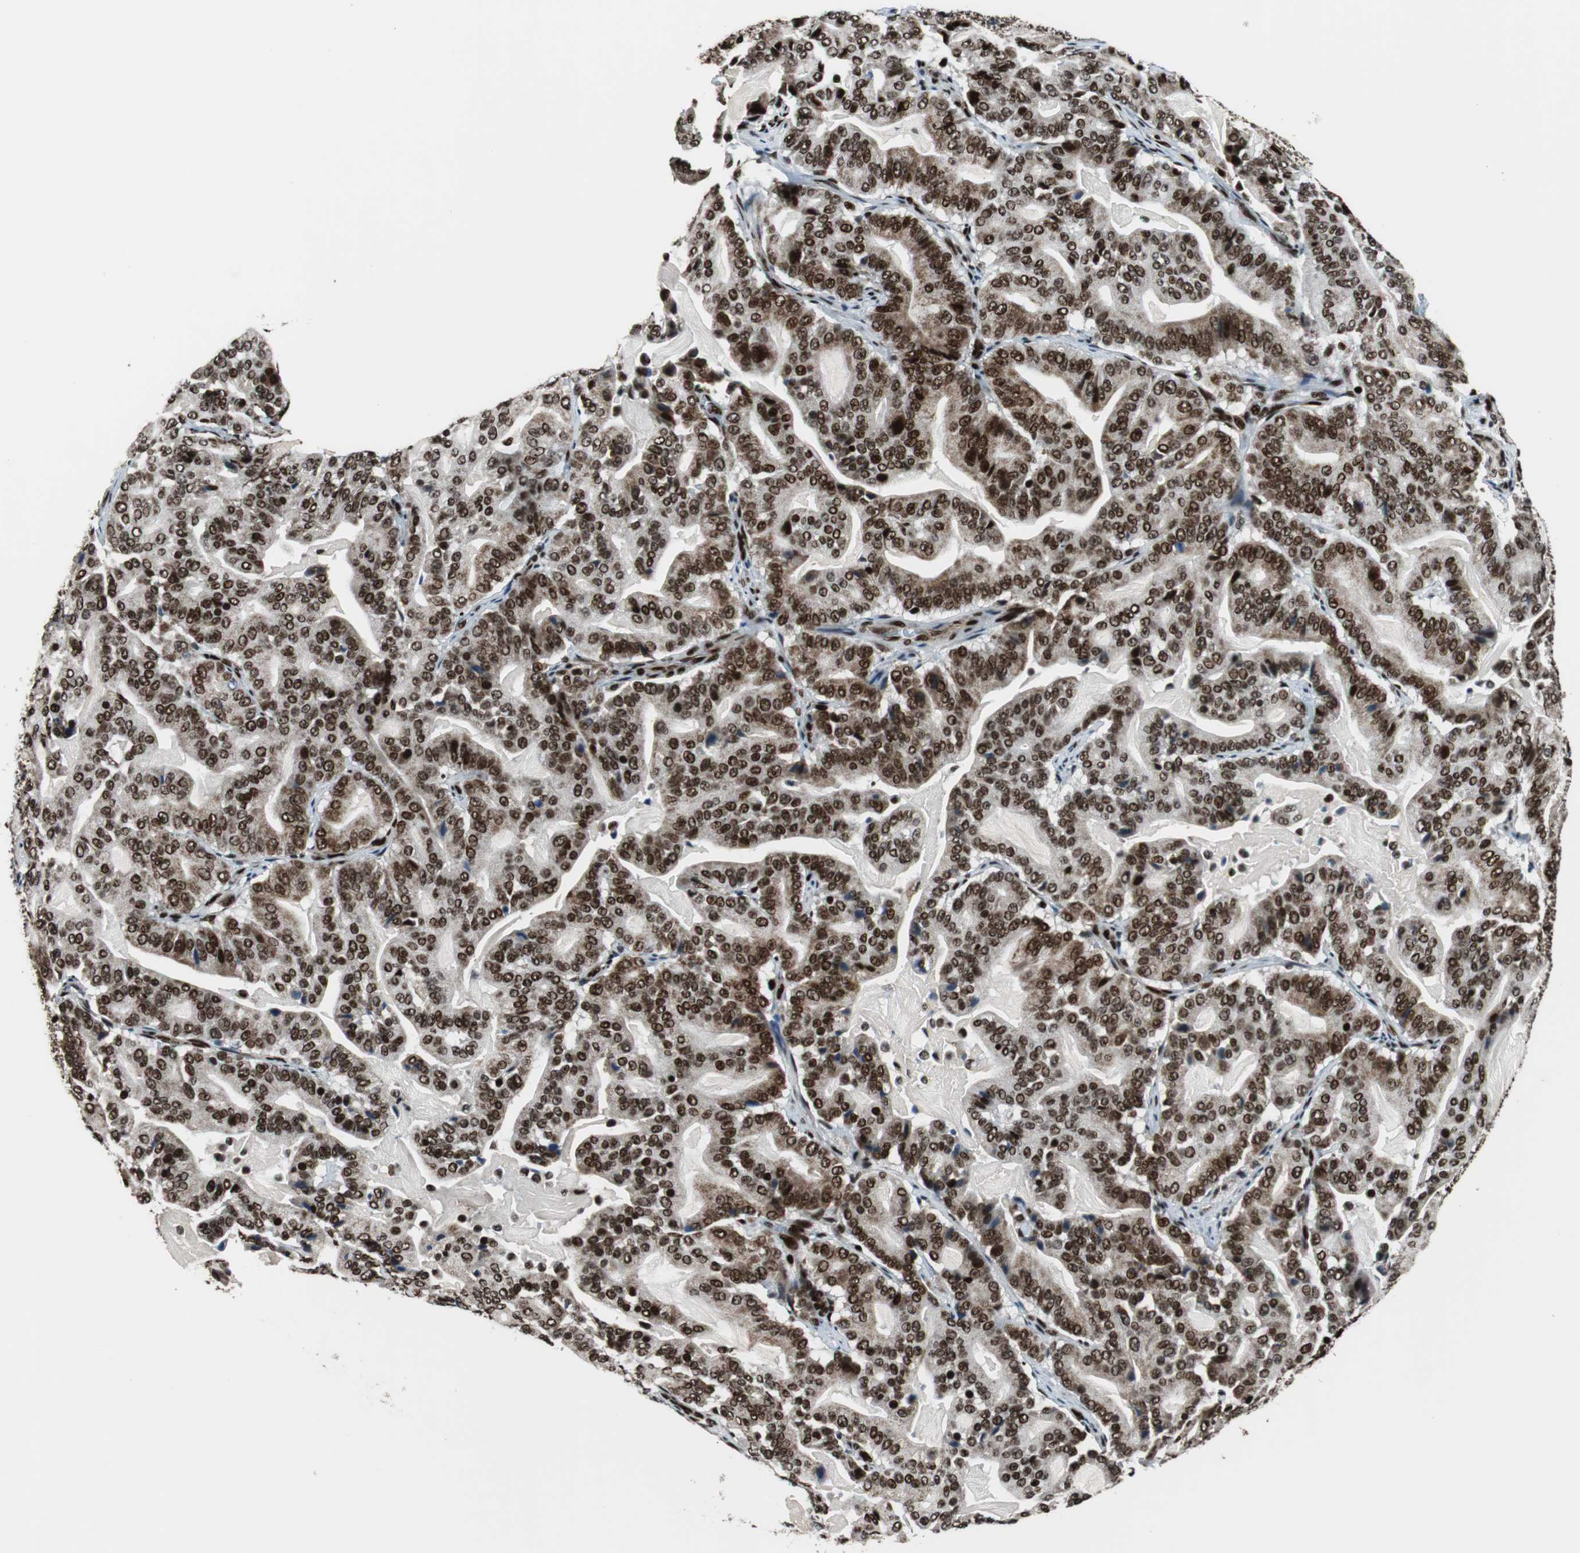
{"staining": {"intensity": "strong", "quantity": ">75%", "location": "nuclear"}, "tissue": "pancreatic cancer", "cell_type": "Tumor cells", "image_type": "cancer", "snomed": [{"axis": "morphology", "description": "Adenocarcinoma, NOS"}, {"axis": "topography", "description": "Pancreas"}], "caption": "High-power microscopy captured an IHC image of adenocarcinoma (pancreatic), revealing strong nuclear positivity in about >75% of tumor cells.", "gene": "HDAC1", "patient": {"sex": "male", "age": 63}}